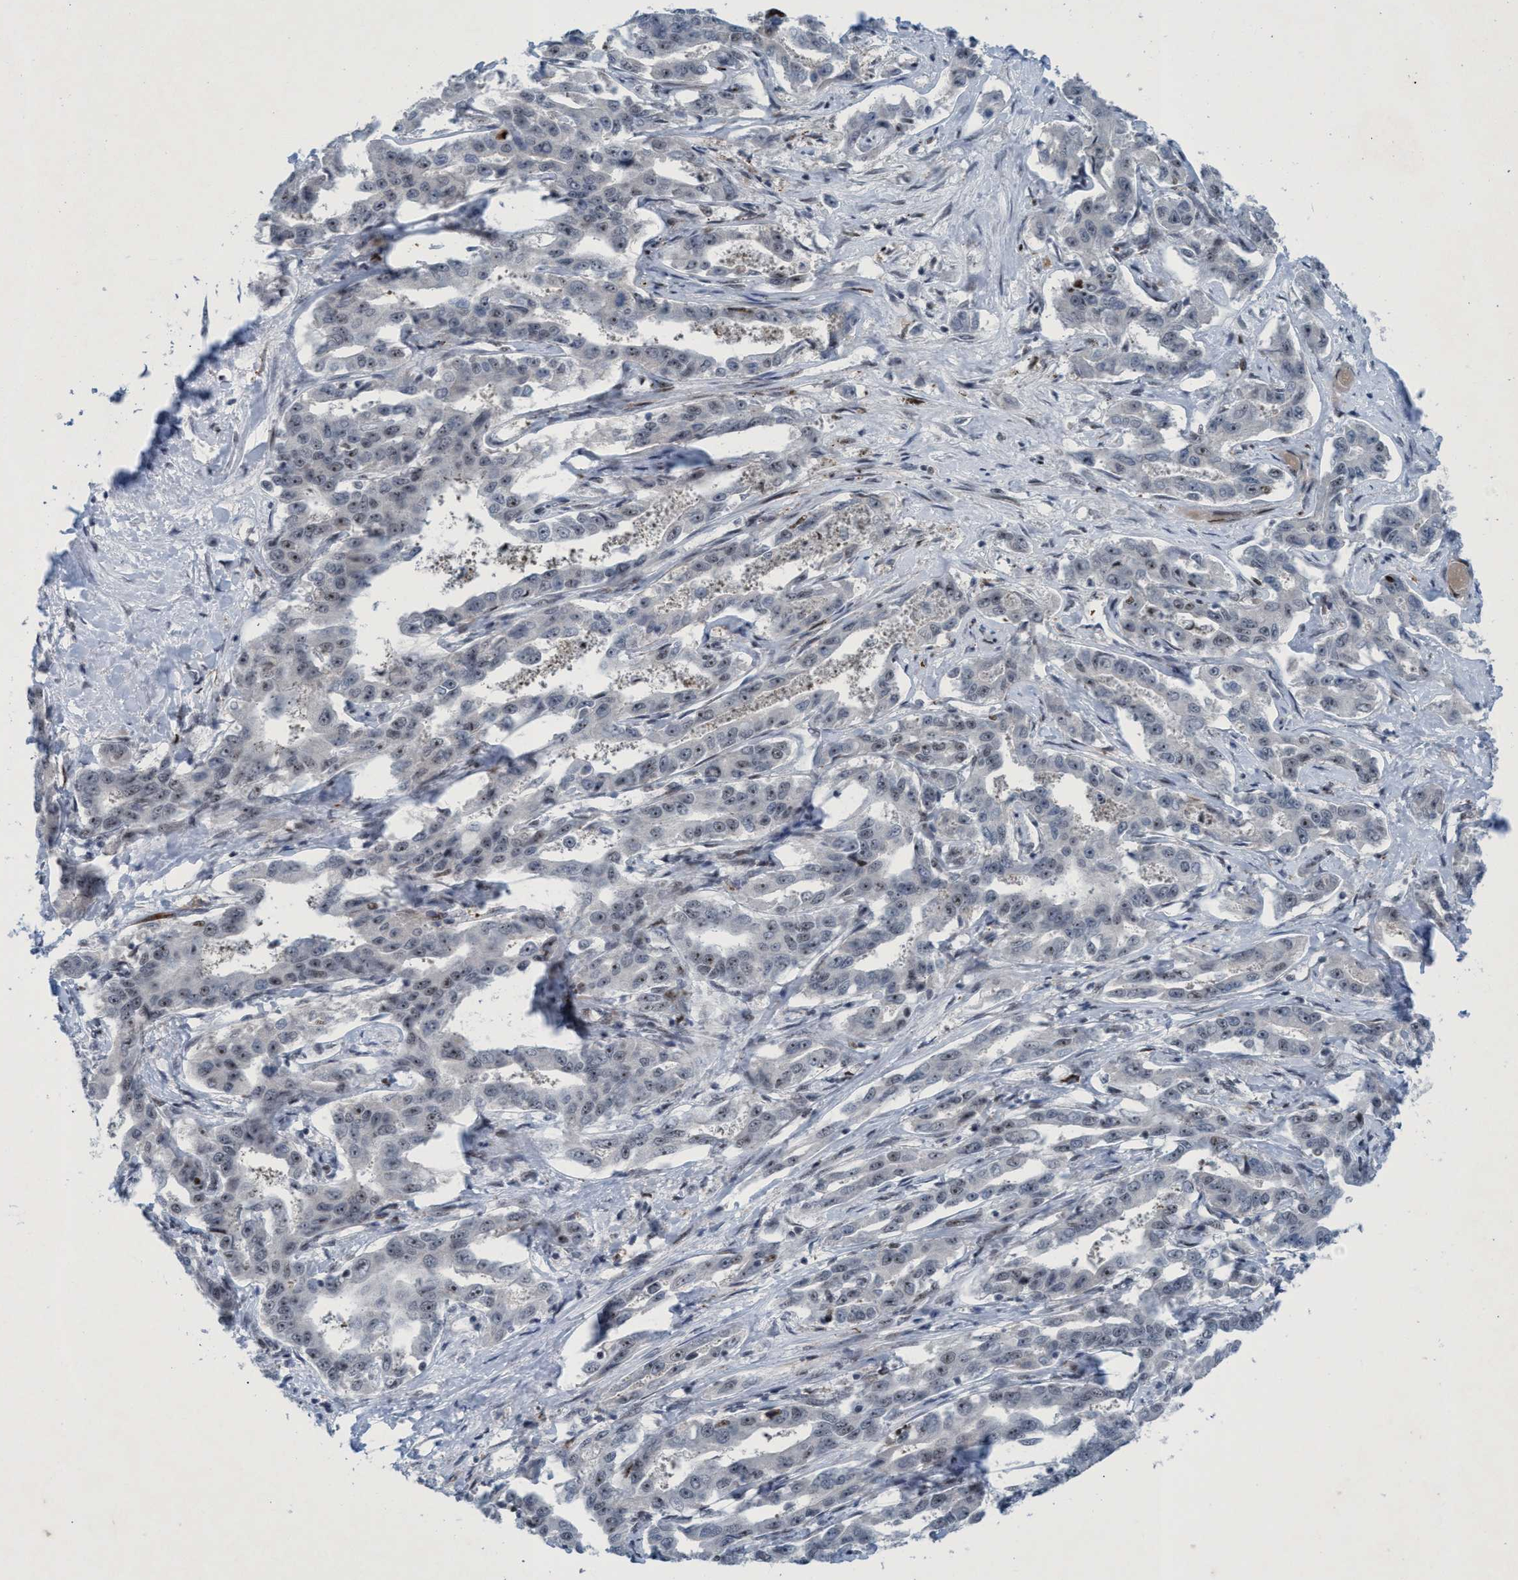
{"staining": {"intensity": "weak", "quantity": "<25%", "location": "nuclear"}, "tissue": "liver cancer", "cell_type": "Tumor cells", "image_type": "cancer", "snomed": [{"axis": "morphology", "description": "Cholangiocarcinoma"}, {"axis": "topography", "description": "Liver"}], "caption": "DAB immunohistochemical staining of liver cancer shows no significant expression in tumor cells.", "gene": "CWC27", "patient": {"sex": "male", "age": 59}}